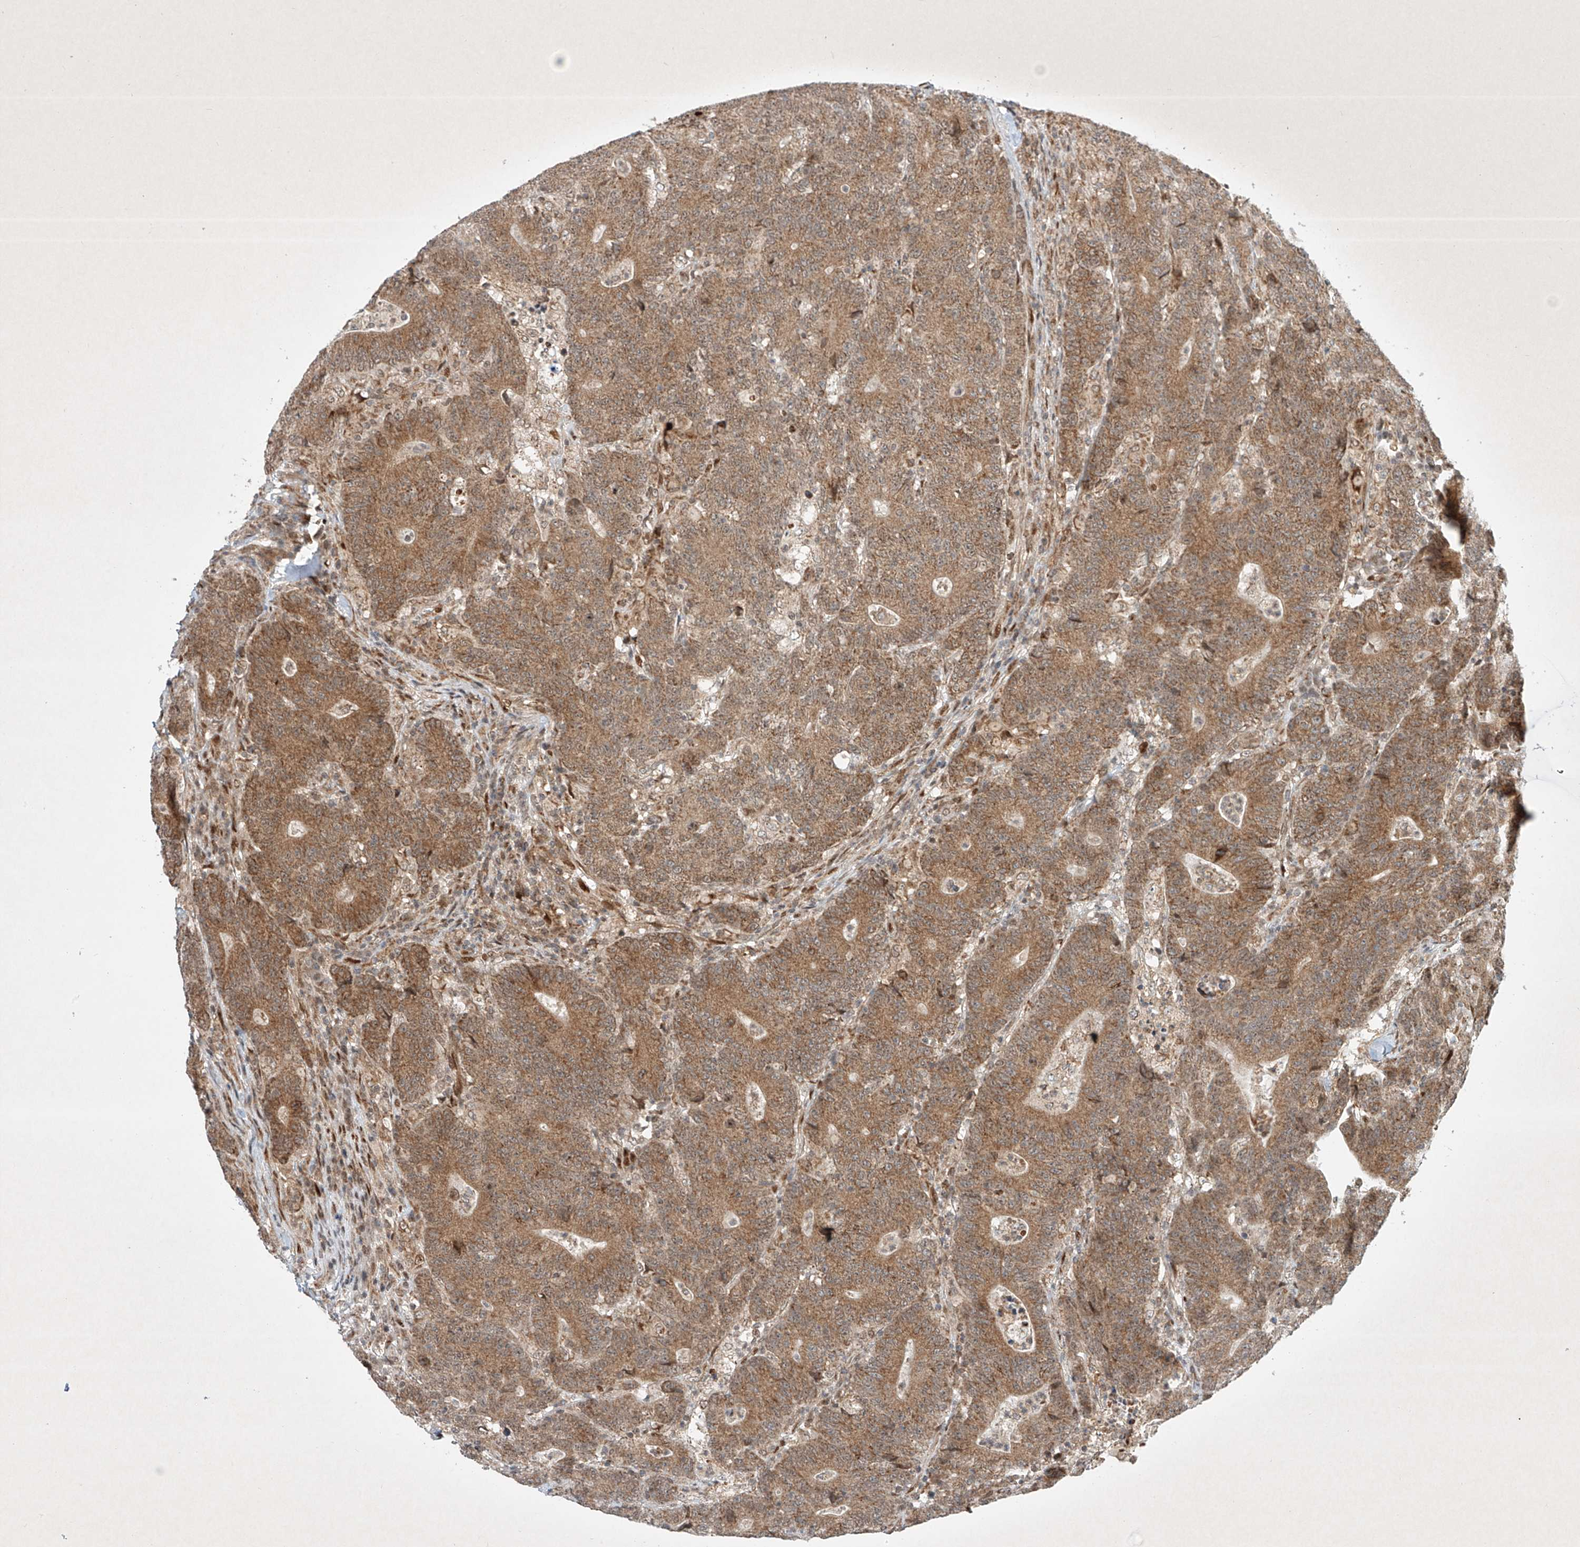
{"staining": {"intensity": "moderate", "quantity": ">75%", "location": "cytoplasmic/membranous,nuclear"}, "tissue": "colorectal cancer", "cell_type": "Tumor cells", "image_type": "cancer", "snomed": [{"axis": "morphology", "description": "Normal tissue, NOS"}, {"axis": "morphology", "description": "Adenocarcinoma, NOS"}, {"axis": "topography", "description": "Colon"}], "caption": "High-magnification brightfield microscopy of adenocarcinoma (colorectal) stained with DAB (3,3'-diaminobenzidine) (brown) and counterstained with hematoxylin (blue). tumor cells exhibit moderate cytoplasmic/membranous and nuclear positivity is present in approximately>75% of cells. Using DAB (brown) and hematoxylin (blue) stains, captured at high magnification using brightfield microscopy.", "gene": "EPG5", "patient": {"sex": "female", "age": 75}}